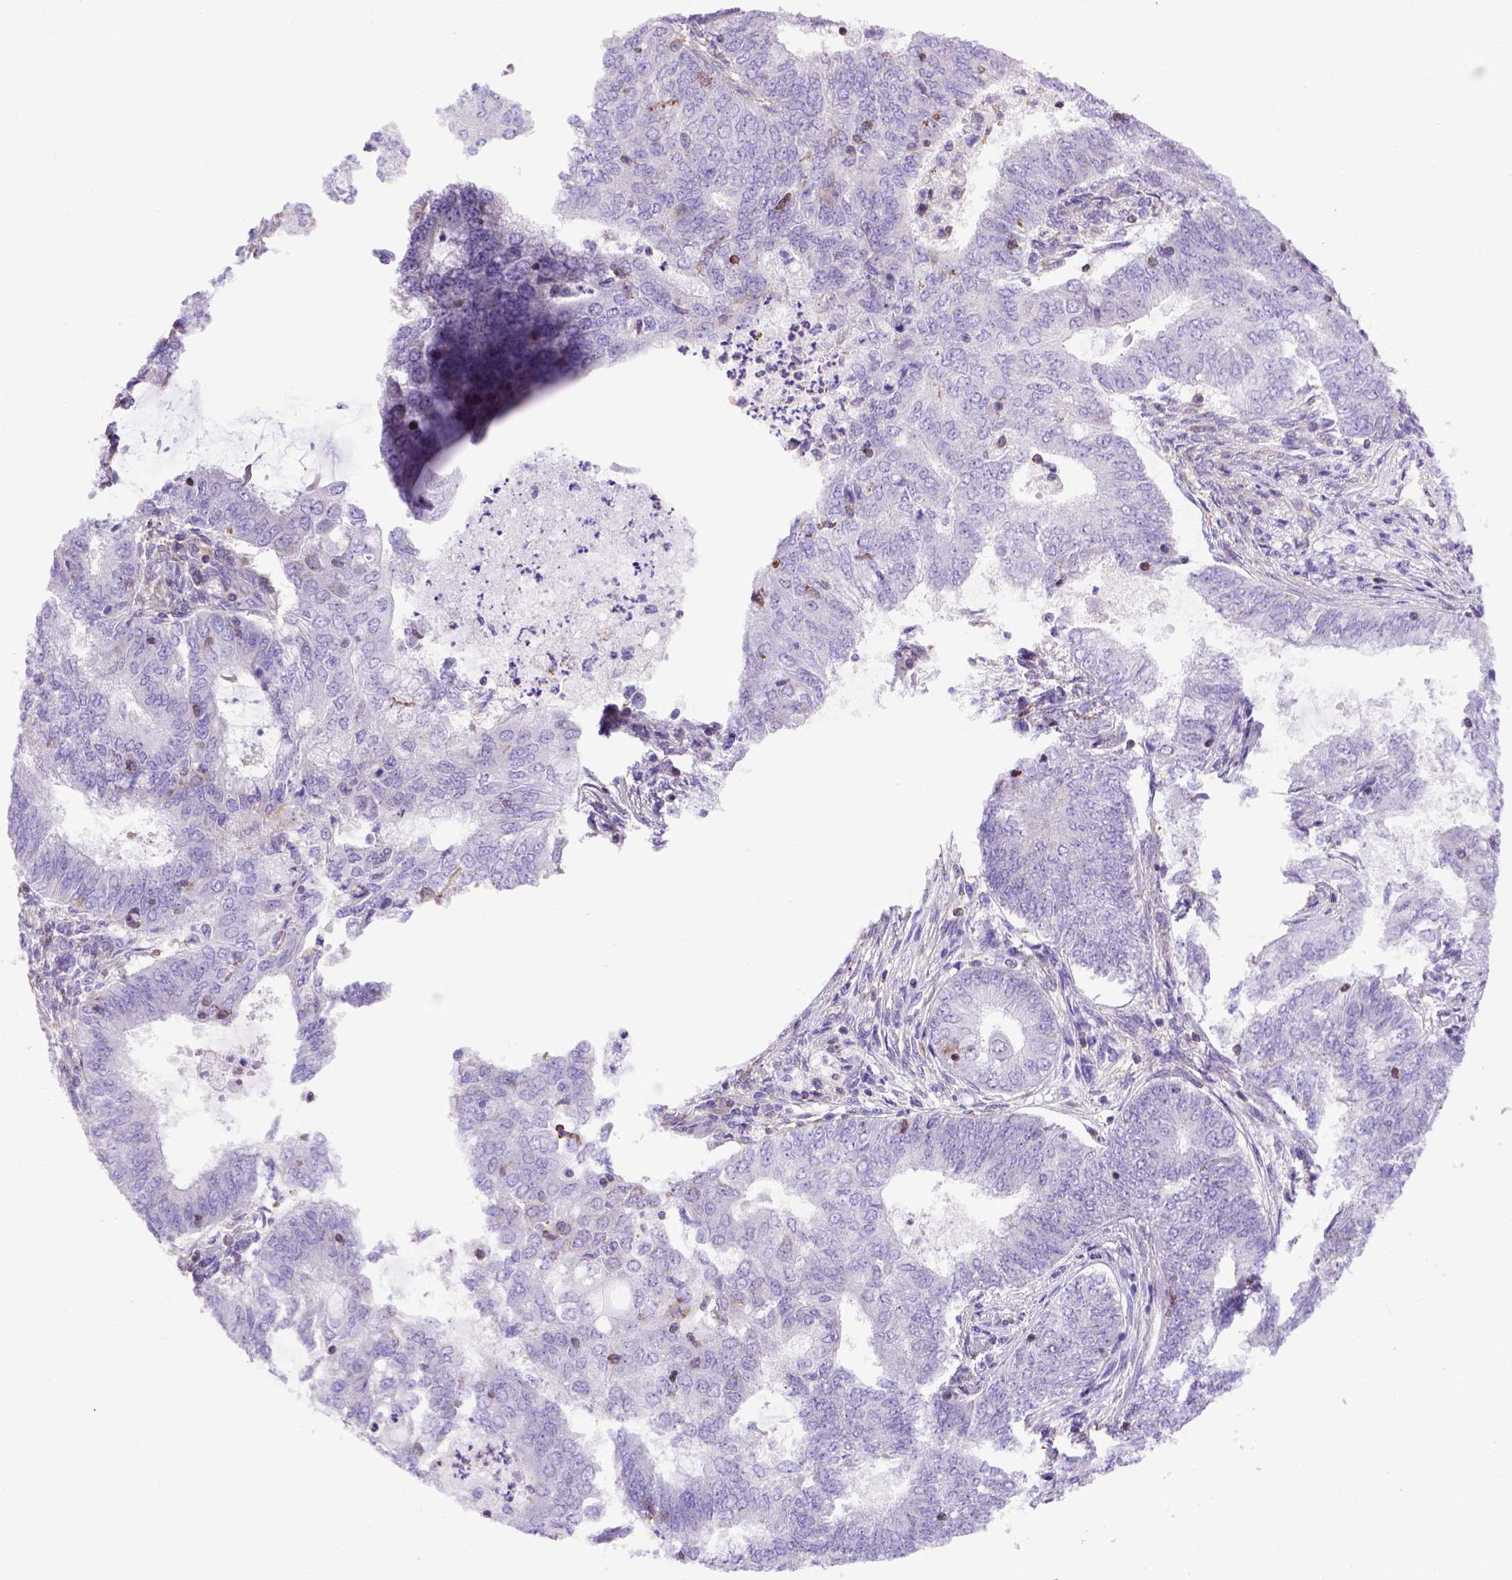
{"staining": {"intensity": "negative", "quantity": "none", "location": "none"}, "tissue": "endometrial cancer", "cell_type": "Tumor cells", "image_type": "cancer", "snomed": [{"axis": "morphology", "description": "Adenocarcinoma, NOS"}, {"axis": "topography", "description": "Endometrium"}], "caption": "The photomicrograph demonstrates no significant staining in tumor cells of adenocarcinoma (endometrial). Nuclei are stained in blue.", "gene": "ASAH2", "patient": {"sex": "female", "age": 62}}